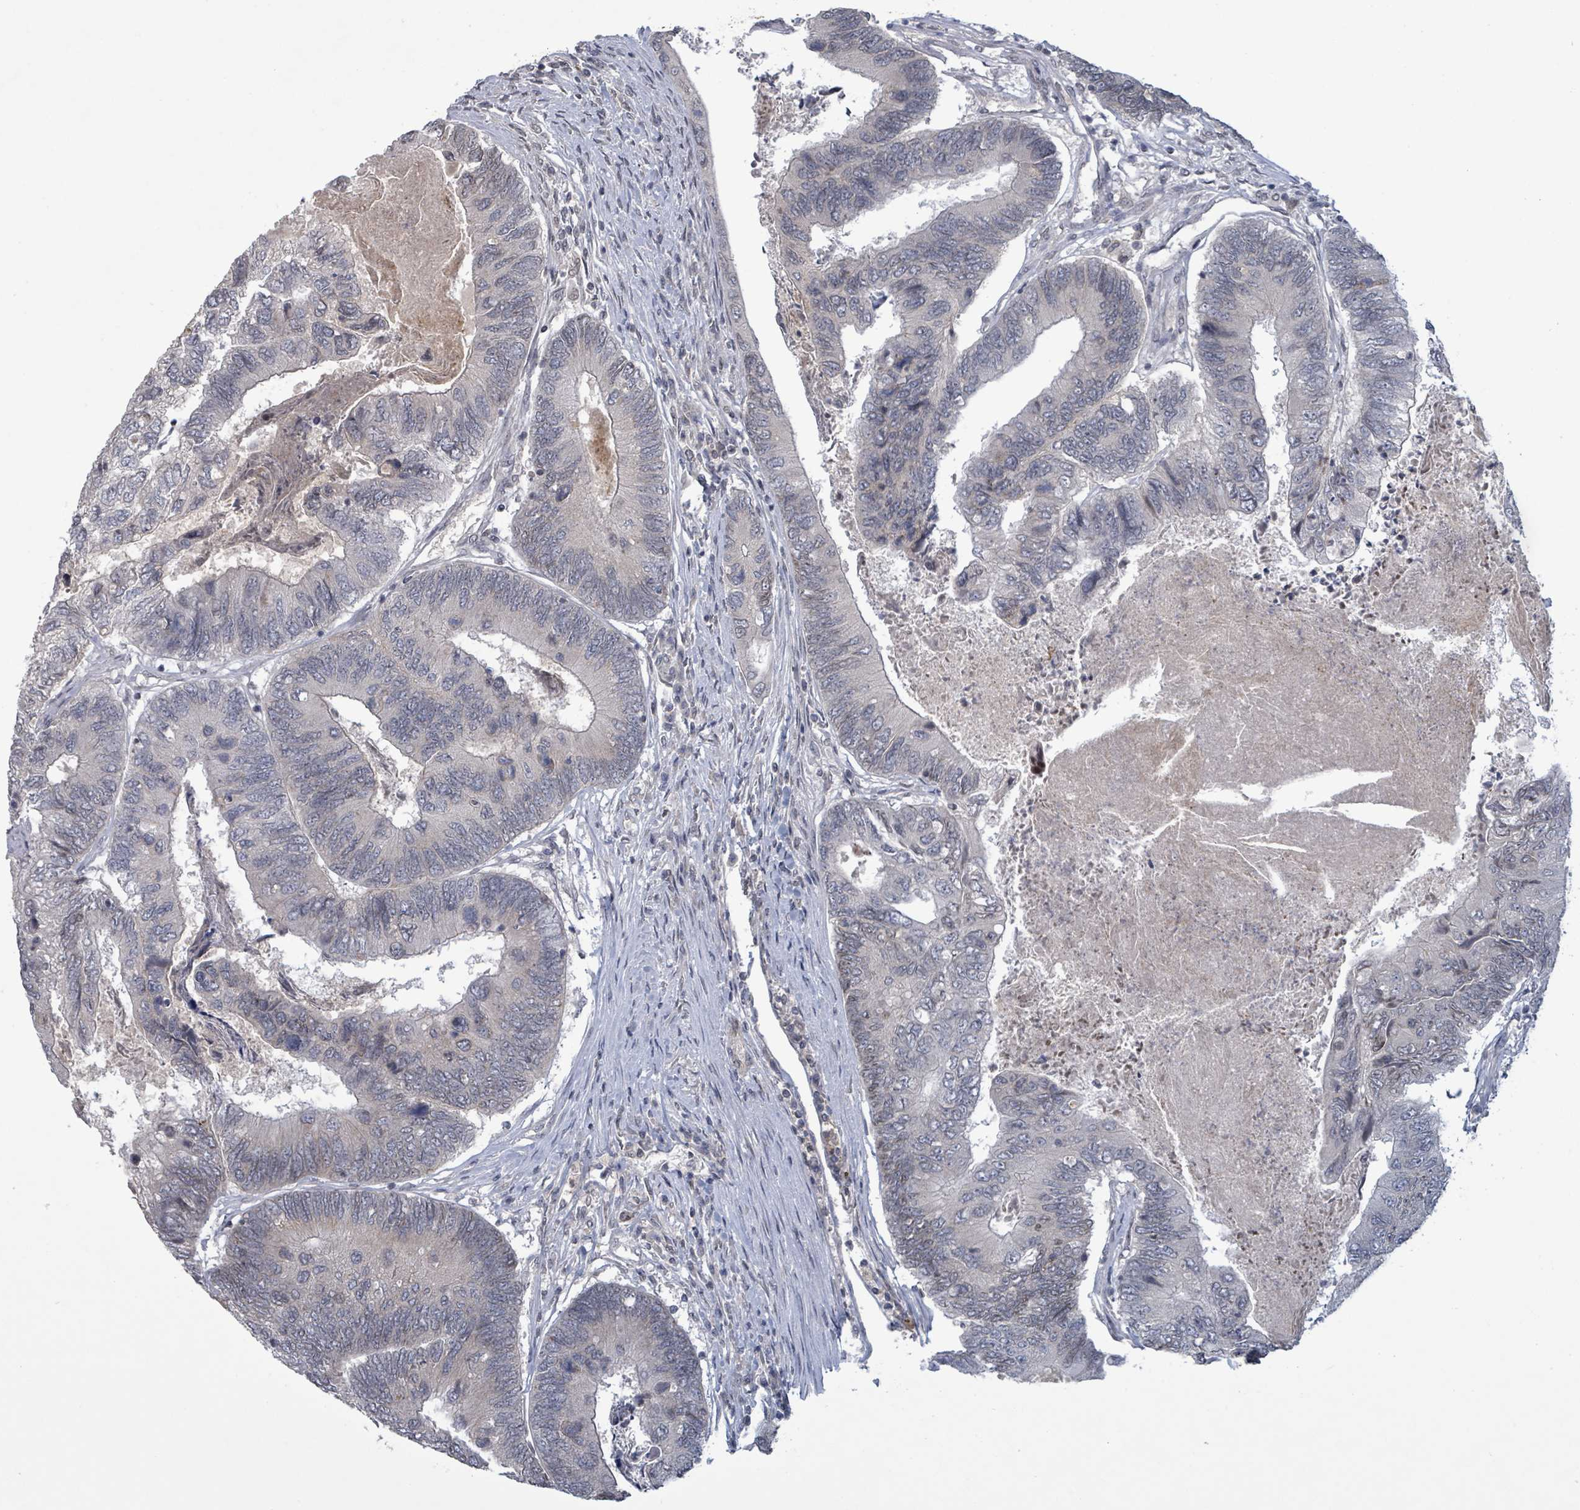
{"staining": {"intensity": "negative", "quantity": "none", "location": "none"}, "tissue": "colorectal cancer", "cell_type": "Tumor cells", "image_type": "cancer", "snomed": [{"axis": "morphology", "description": "Adenocarcinoma, NOS"}, {"axis": "topography", "description": "Colon"}], "caption": "A photomicrograph of human colorectal cancer is negative for staining in tumor cells.", "gene": "GRM8", "patient": {"sex": "female", "age": 67}}